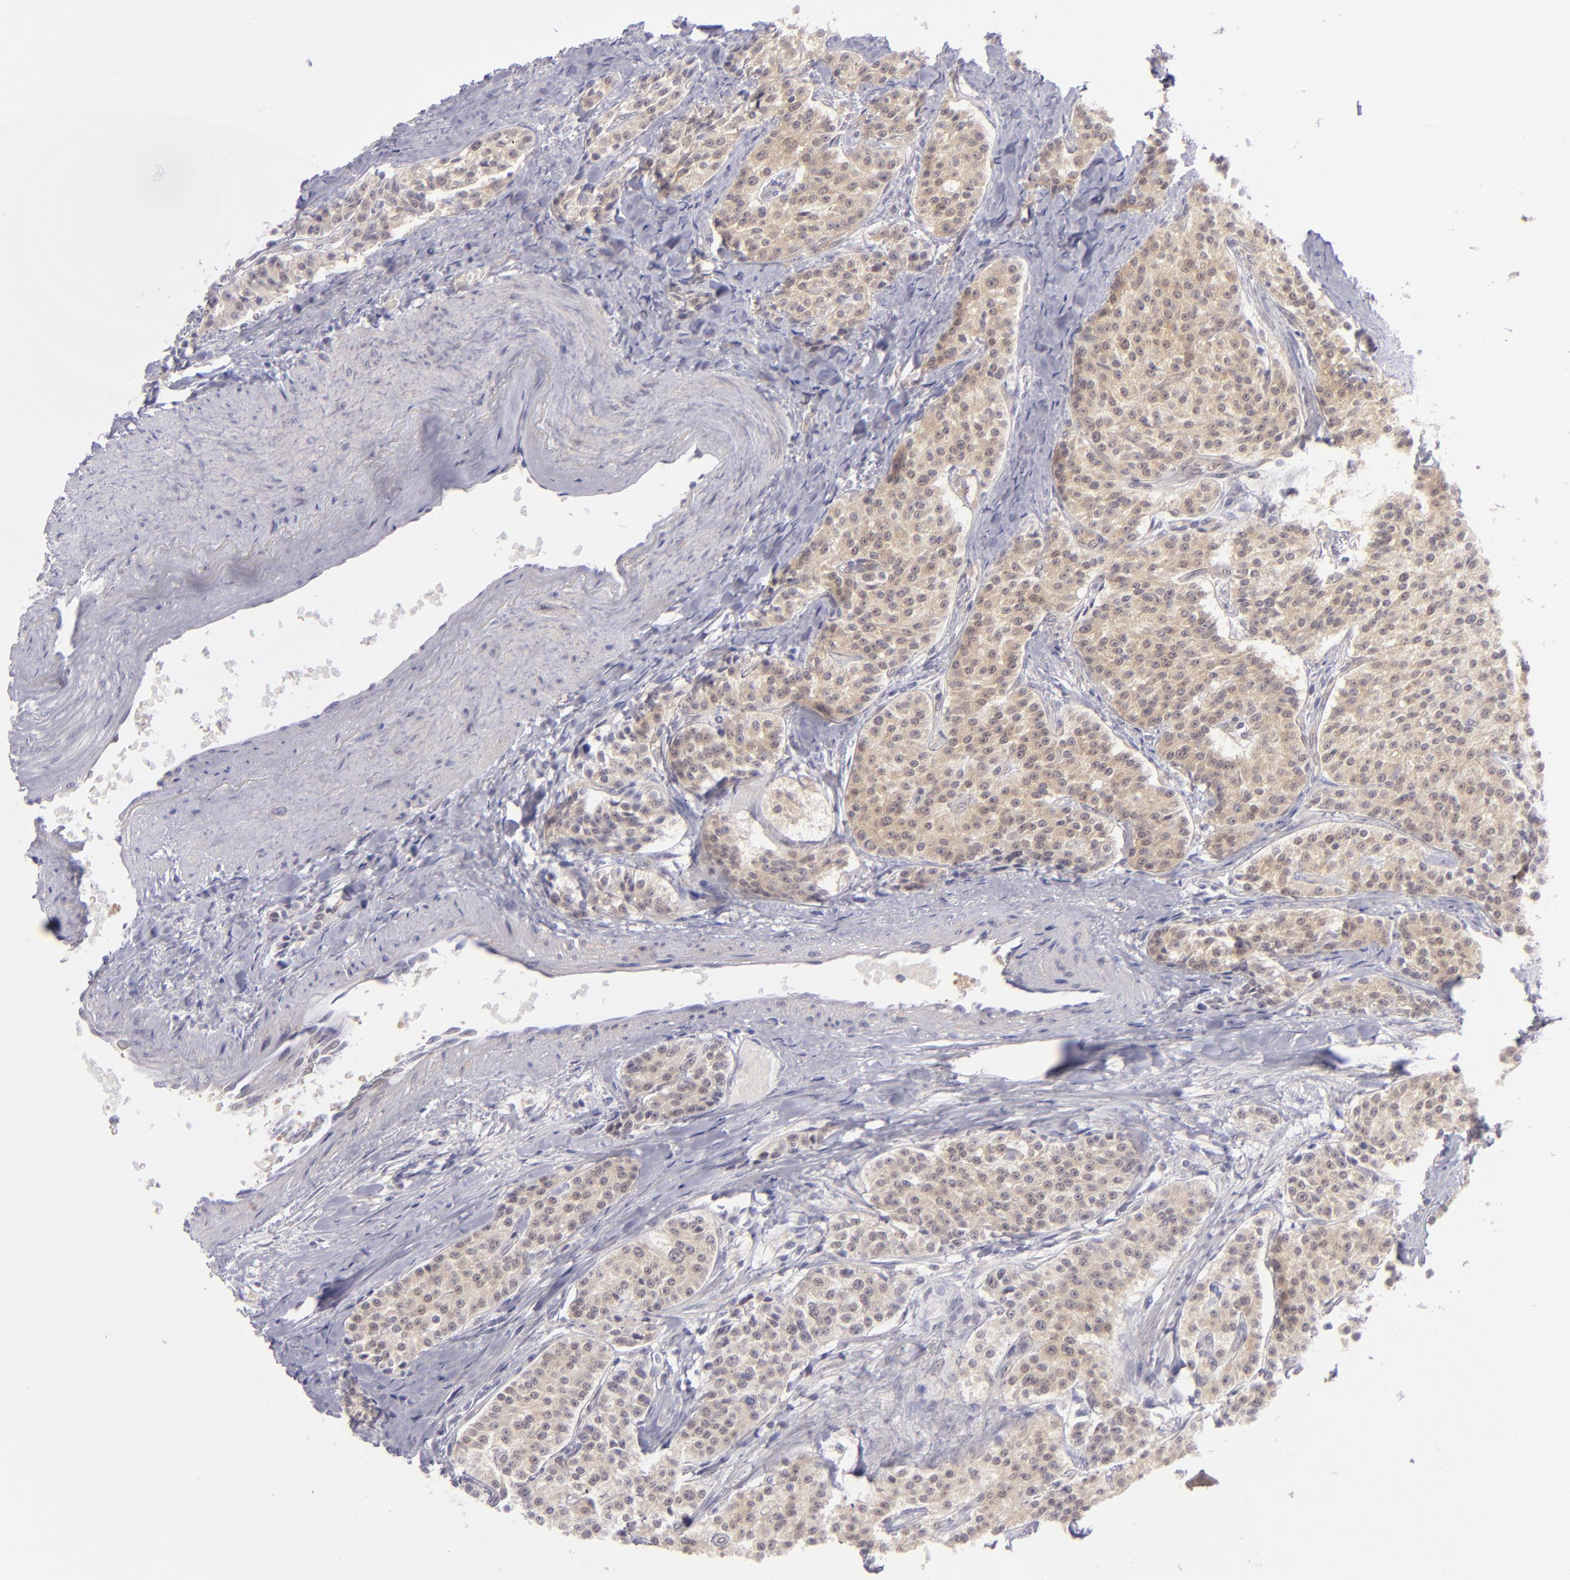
{"staining": {"intensity": "moderate", "quantity": ">75%", "location": "cytoplasmic/membranous"}, "tissue": "carcinoid", "cell_type": "Tumor cells", "image_type": "cancer", "snomed": [{"axis": "morphology", "description": "Carcinoid, malignant, NOS"}, {"axis": "topography", "description": "Stomach"}], "caption": "Brown immunohistochemical staining in human malignant carcinoid displays moderate cytoplasmic/membranous staining in approximately >75% of tumor cells.", "gene": "PTPN13", "patient": {"sex": "female", "age": 76}}